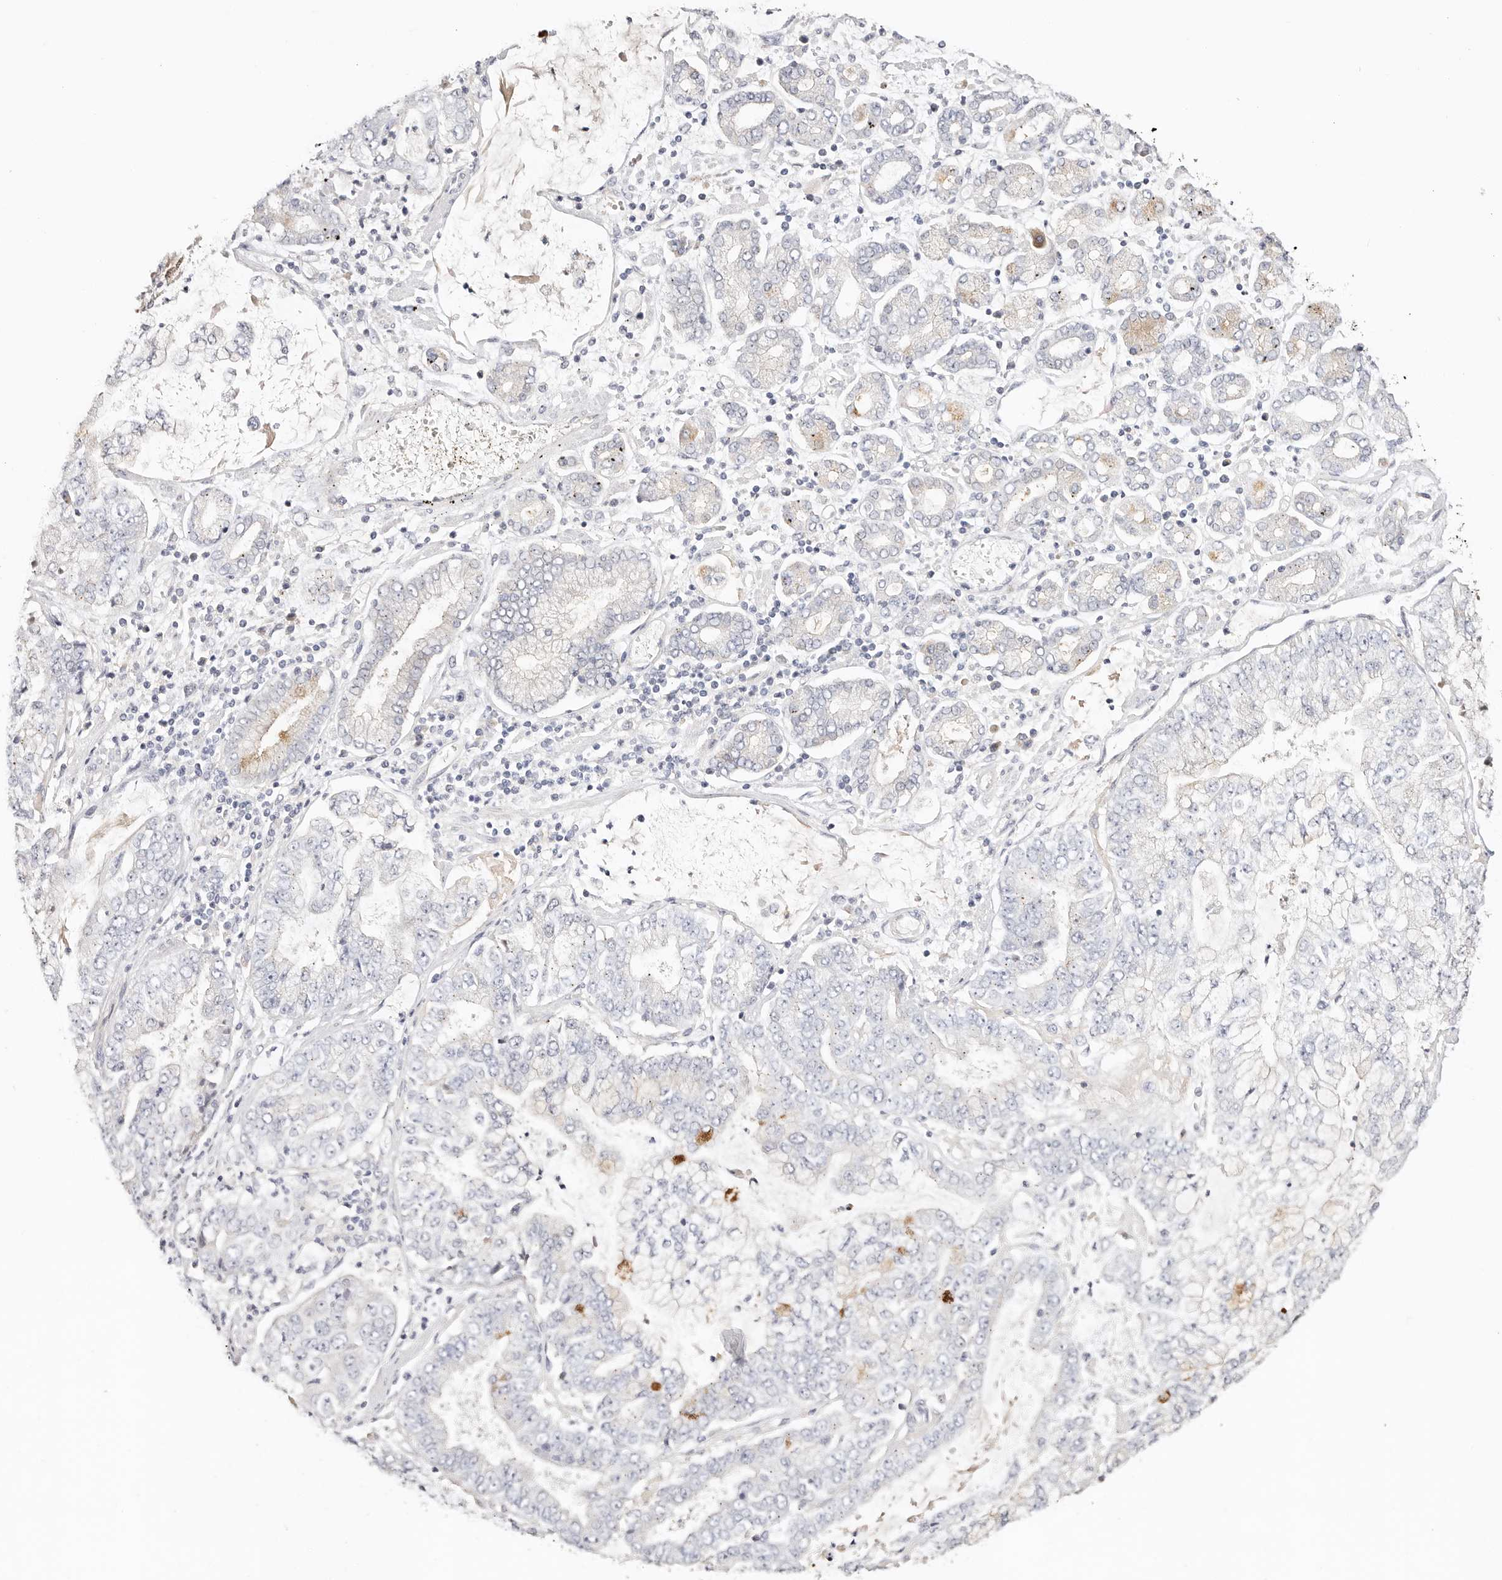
{"staining": {"intensity": "negative", "quantity": "none", "location": "none"}, "tissue": "stomach cancer", "cell_type": "Tumor cells", "image_type": "cancer", "snomed": [{"axis": "morphology", "description": "Adenocarcinoma, NOS"}, {"axis": "topography", "description": "Stomach"}], "caption": "There is no significant expression in tumor cells of stomach adenocarcinoma.", "gene": "DNASE1", "patient": {"sex": "male", "age": 76}}